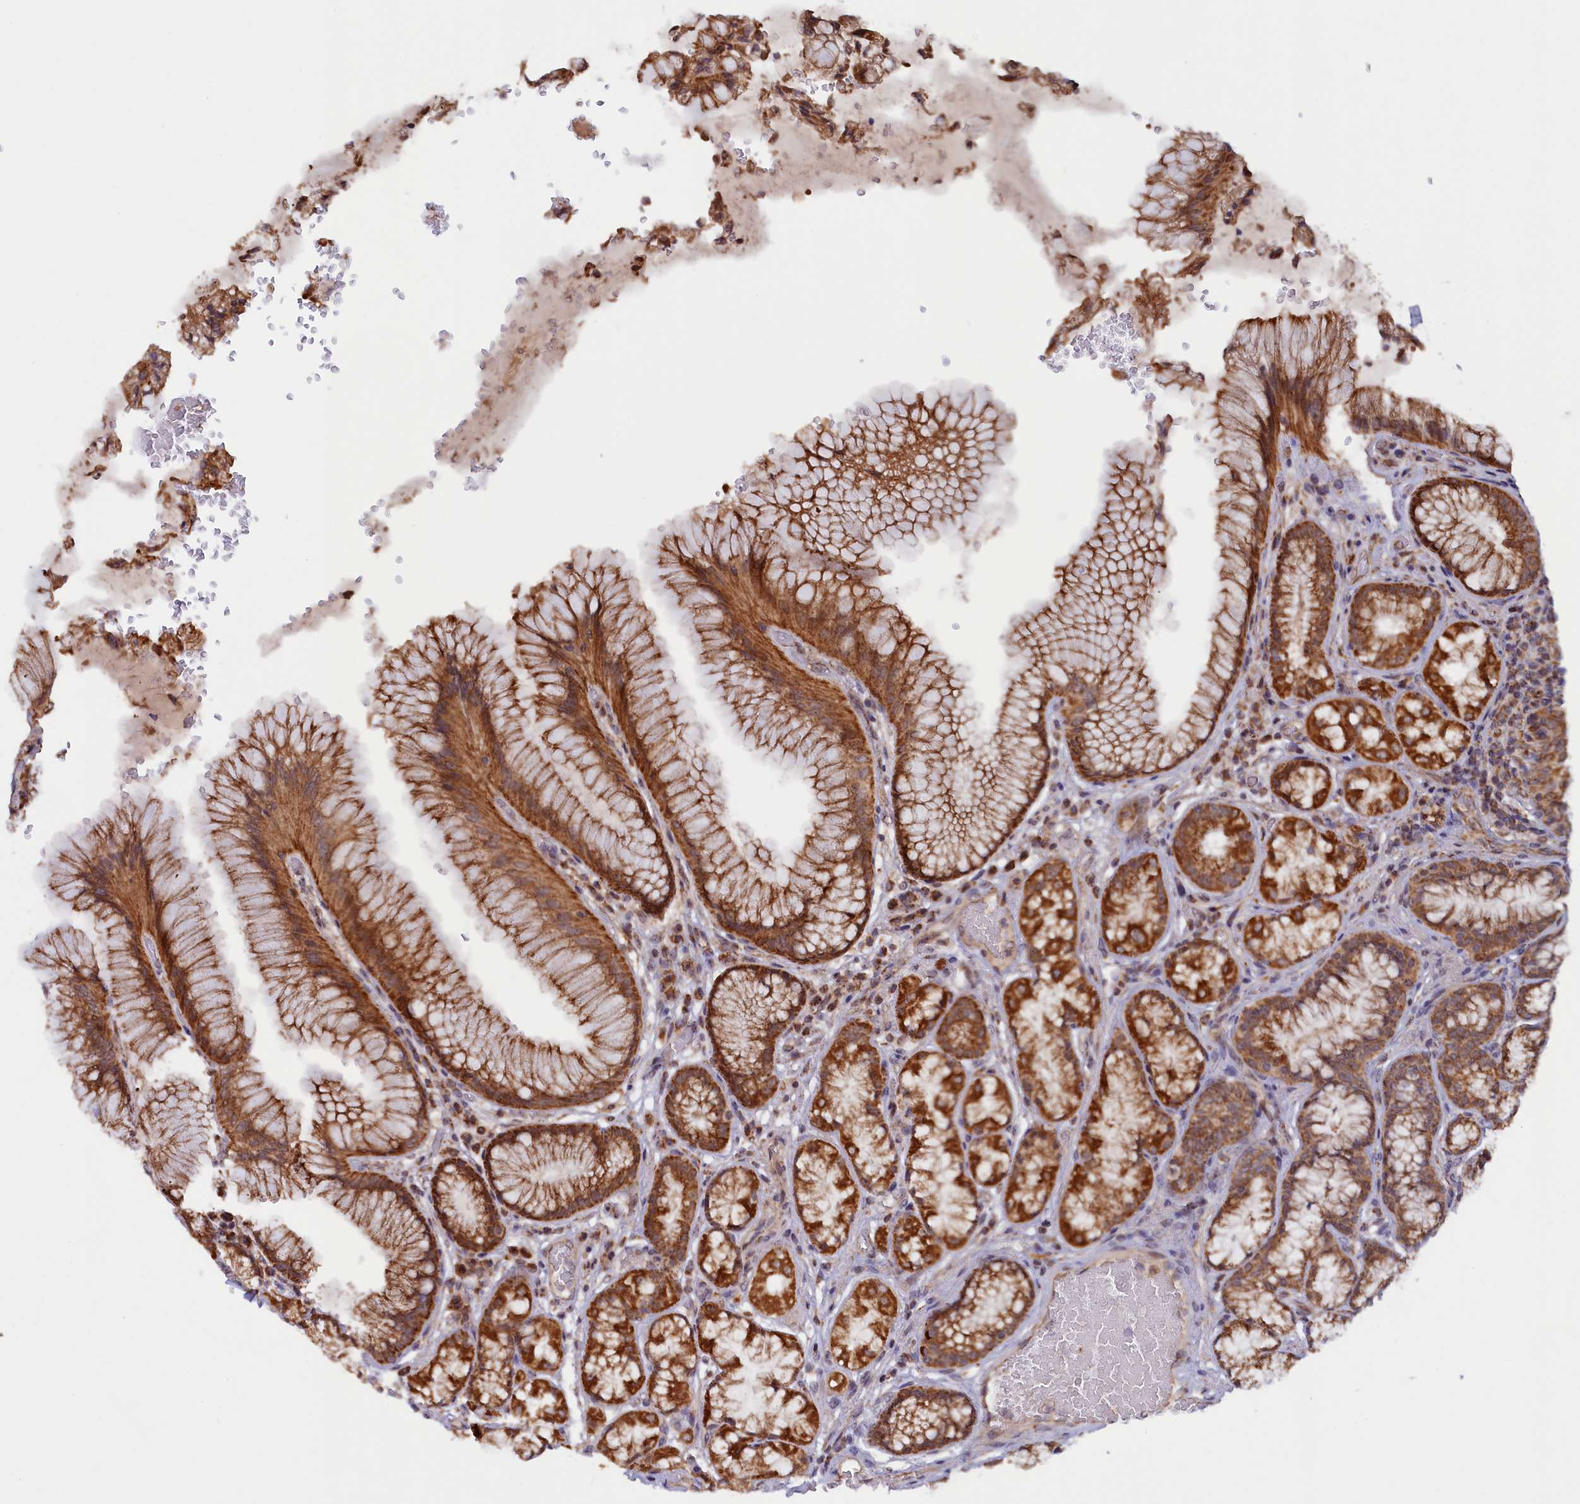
{"staining": {"intensity": "strong", "quantity": ">75%", "location": "cytoplasmic/membranous"}, "tissue": "stomach", "cell_type": "Glandular cells", "image_type": "normal", "snomed": [{"axis": "morphology", "description": "Normal tissue, NOS"}, {"axis": "topography", "description": "Stomach"}], "caption": "High-power microscopy captured an immunohistochemistry (IHC) micrograph of benign stomach, revealing strong cytoplasmic/membranous positivity in approximately >75% of glandular cells. The protein of interest is stained brown, and the nuclei are stained in blue (DAB (3,3'-diaminobenzidine) IHC with brightfield microscopy, high magnification).", "gene": "DUS3L", "patient": {"sex": "male", "age": 63}}